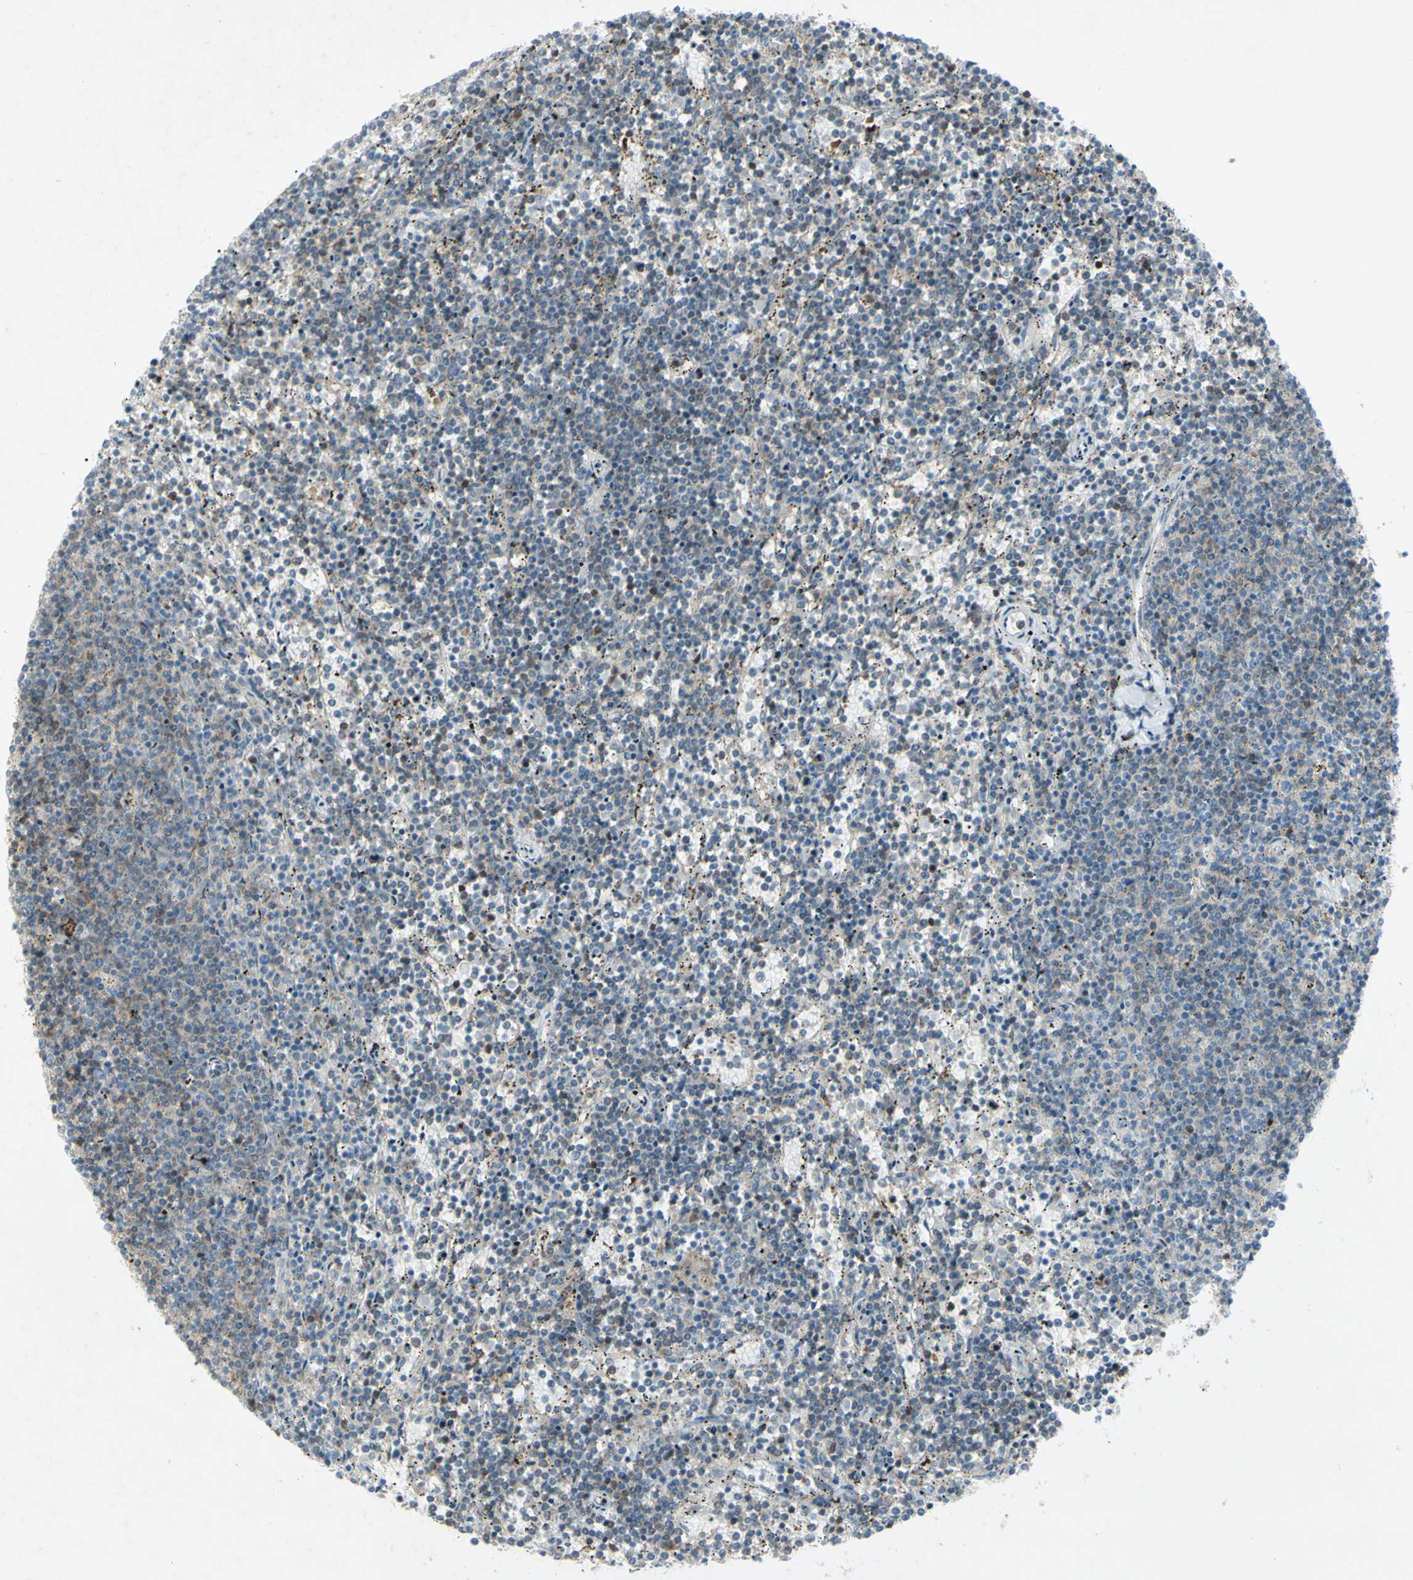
{"staining": {"intensity": "weak", "quantity": "25%-75%", "location": "cytoplasmic/membranous"}, "tissue": "lymphoma", "cell_type": "Tumor cells", "image_type": "cancer", "snomed": [{"axis": "morphology", "description": "Malignant lymphoma, non-Hodgkin's type, Low grade"}, {"axis": "topography", "description": "Spleen"}], "caption": "Low-grade malignant lymphoma, non-Hodgkin's type stained with a protein marker displays weak staining in tumor cells.", "gene": "C1orf159", "patient": {"sex": "female", "age": 50}}